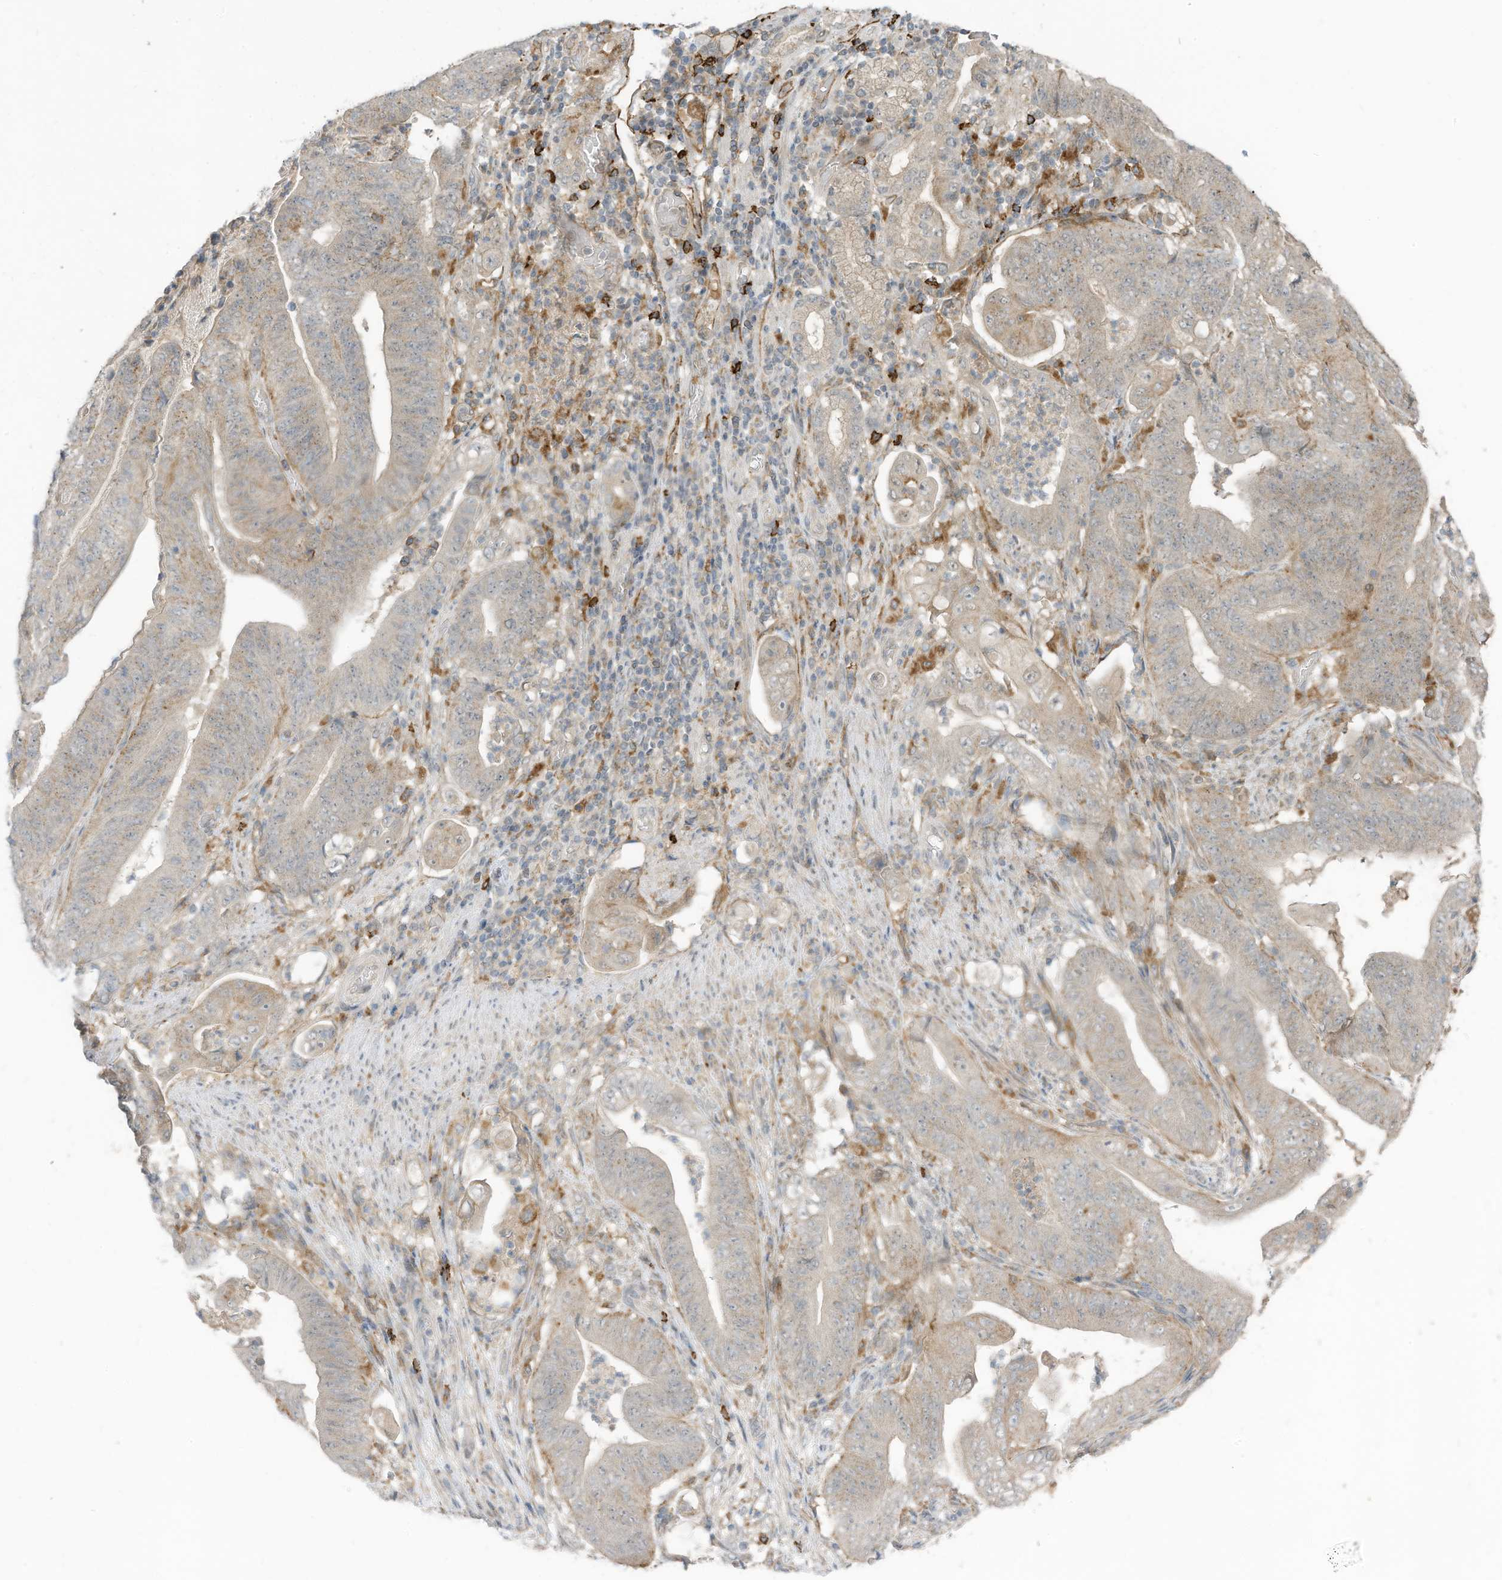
{"staining": {"intensity": "weak", "quantity": "<25%", "location": "cytoplasmic/membranous"}, "tissue": "stomach cancer", "cell_type": "Tumor cells", "image_type": "cancer", "snomed": [{"axis": "morphology", "description": "Adenocarcinoma, NOS"}, {"axis": "topography", "description": "Stomach"}], "caption": "Immunohistochemical staining of human stomach adenocarcinoma reveals no significant staining in tumor cells. (DAB (3,3'-diaminobenzidine) immunohistochemistry (IHC), high magnification).", "gene": "DZIP3", "patient": {"sex": "female", "age": 73}}